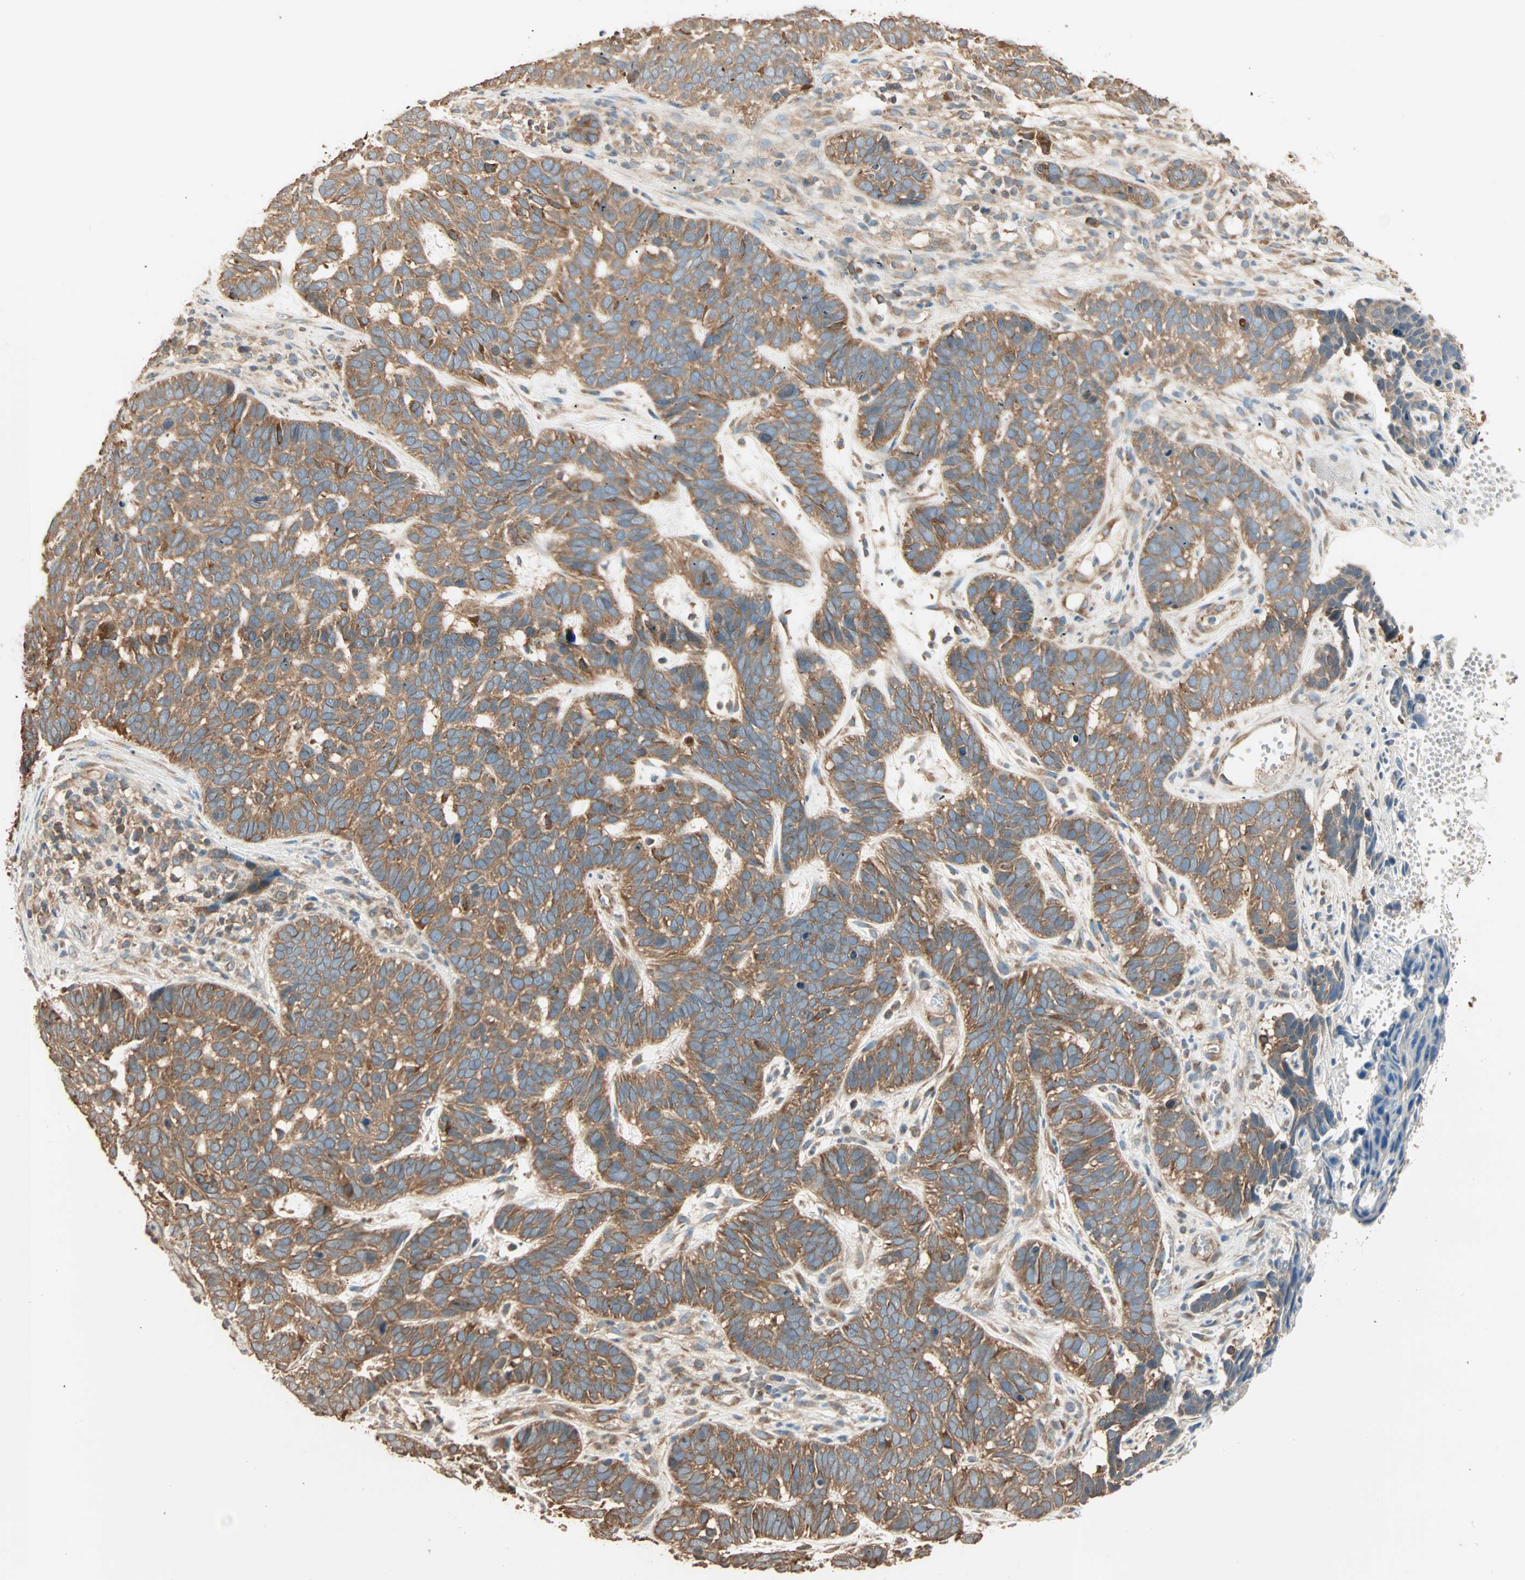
{"staining": {"intensity": "moderate", "quantity": ">75%", "location": "cytoplasmic/membranous"}, "tissue": "skin cancer", "cell_type": "Tumor cells", "image_type": "cancer", "snomed": [{"axis": "morphology", "description": "Basal cell carcinoma"}, {"axis": "topography", "description": "Skin"}], "caption": "IHC histopathology image of human skin cancer (basal cell carcinoma) stained for a protein (brown), which displays medium levels of moderate cytoplasmic/membranous positivity in approximately >75% of tumor cells.", "gene": "EIF4G2", "patient": {"sex": "male", "age": 87}}